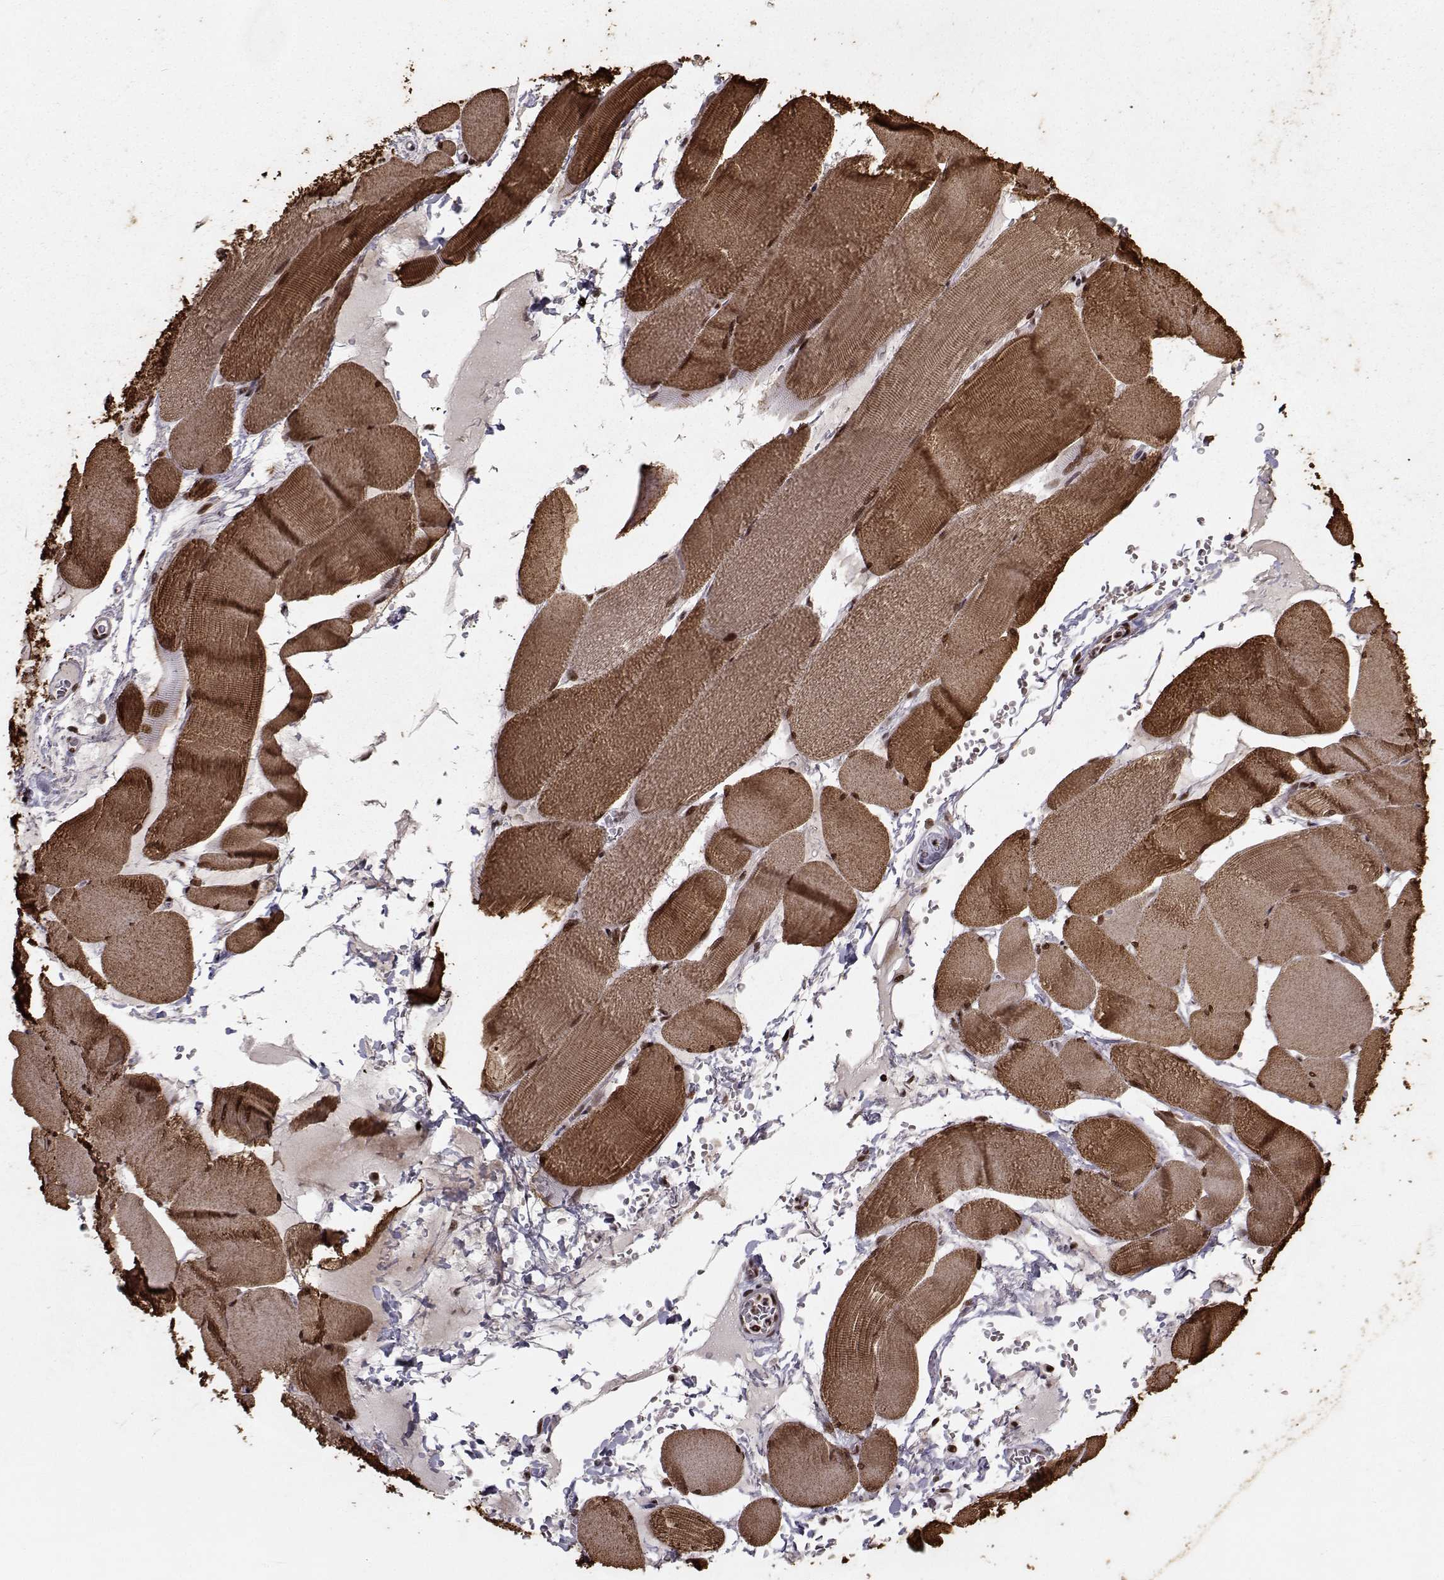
{"staining": {"intensity": "strong", "quantity": ">75%", "location": "cytoplasmic/membranous,nuclear"}, "tissue": "skeletal muscle", "cell_type": "Myocytes", "image_type": "normal", "snomed": [{"axis": "morphology", "description": "Normal tissue, NOS"}, {"axis": "topography", "description": "Skeletal muscle"}], "caption": "An immunohistochemistry micrograph of normal tissue is shown. Protein staining in brown labels strong cytoplasmic/membranous,nuclear positivity in skeletal muscle within myocytes.", "gene": "SF1", "patient": {"sex": "male", "age": 56}}